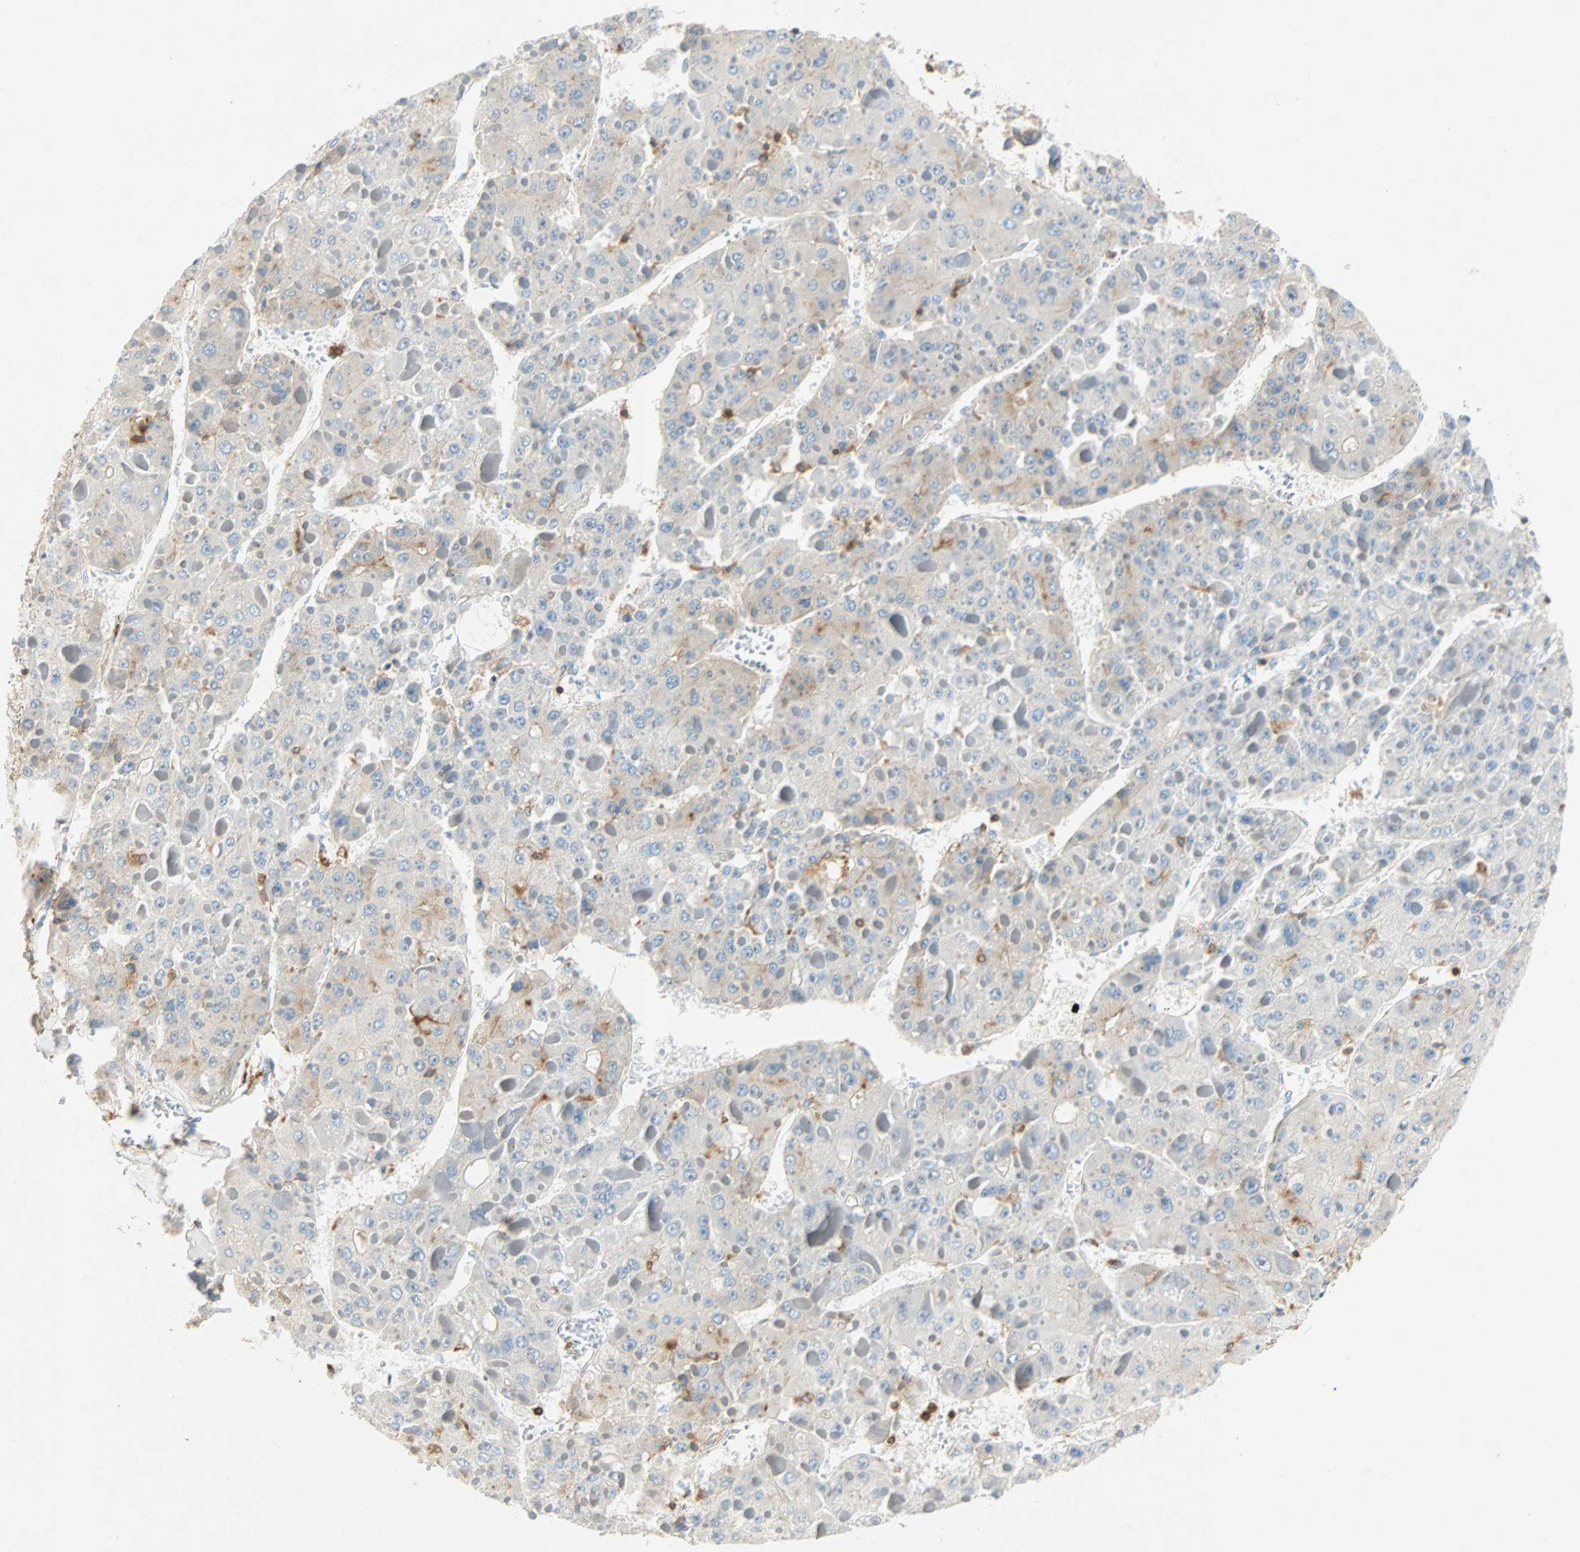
{"staining": {"intensity": "weak", "quantity": "<25%", "location": "cytoplasmic/membranous"}, "tissue": "liver cancer", "cell_type": "Tumor cells", "image_type": "cancer", "snomed": [{"axis": "morphology", "description": "Carcinoma, Hepatocellular, NOS"}, {"axis": "topography", "description": "Liver"}], "caption": "The immunohistochemistry image has no significant staining in tumor cells of hepatocellular carcinoma (liver) tissue. (DAB IHC, high magnification).", "gene": "FMNL1", "patient": {"sex": "female", "age": 73}}